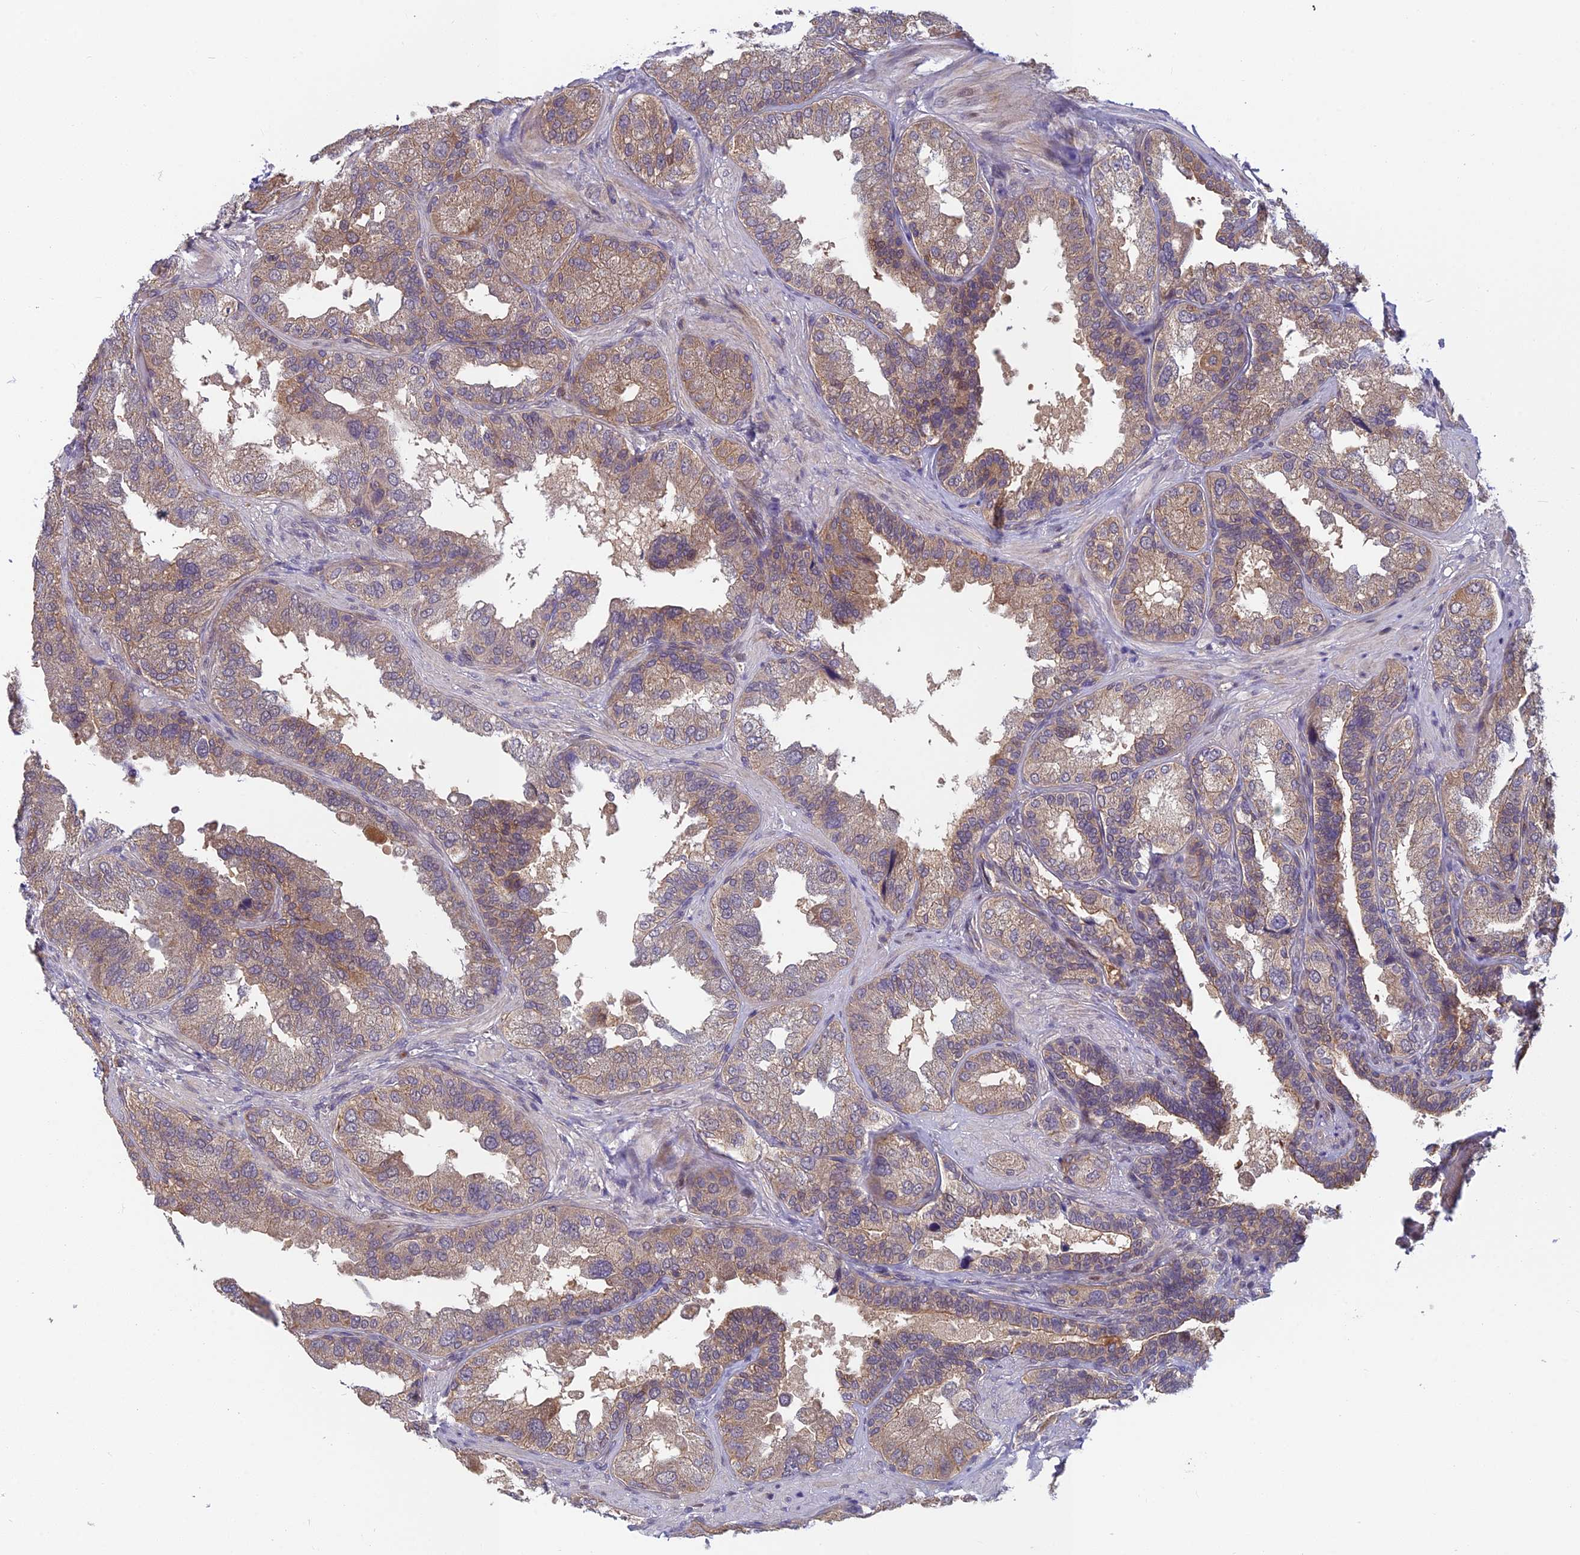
{"staining": {"intensity": "weak", "quantity": ">75%", "location": "cytoplasmic/membranous"}, "tissue": "seminal vesicle", "cell_type": "Glandular cells", "image_type": "normal", "snomed": [{"axis": "morphology", "description": "Normal tissue, NOS"}, {"axis": "topography", "description": "Seminal veicle"}, {"axis": "topography", "description": "Peripheral nerve tissue"}], "caption": "Immunohistochemical staining of benign human seminal vesicle demonstrates low levels of weak cytoplasmic/membranous staining in about >75% of glandular cells.", "gene": "PIKFYVE", "patient": {"sex": "male", "age": 63}}